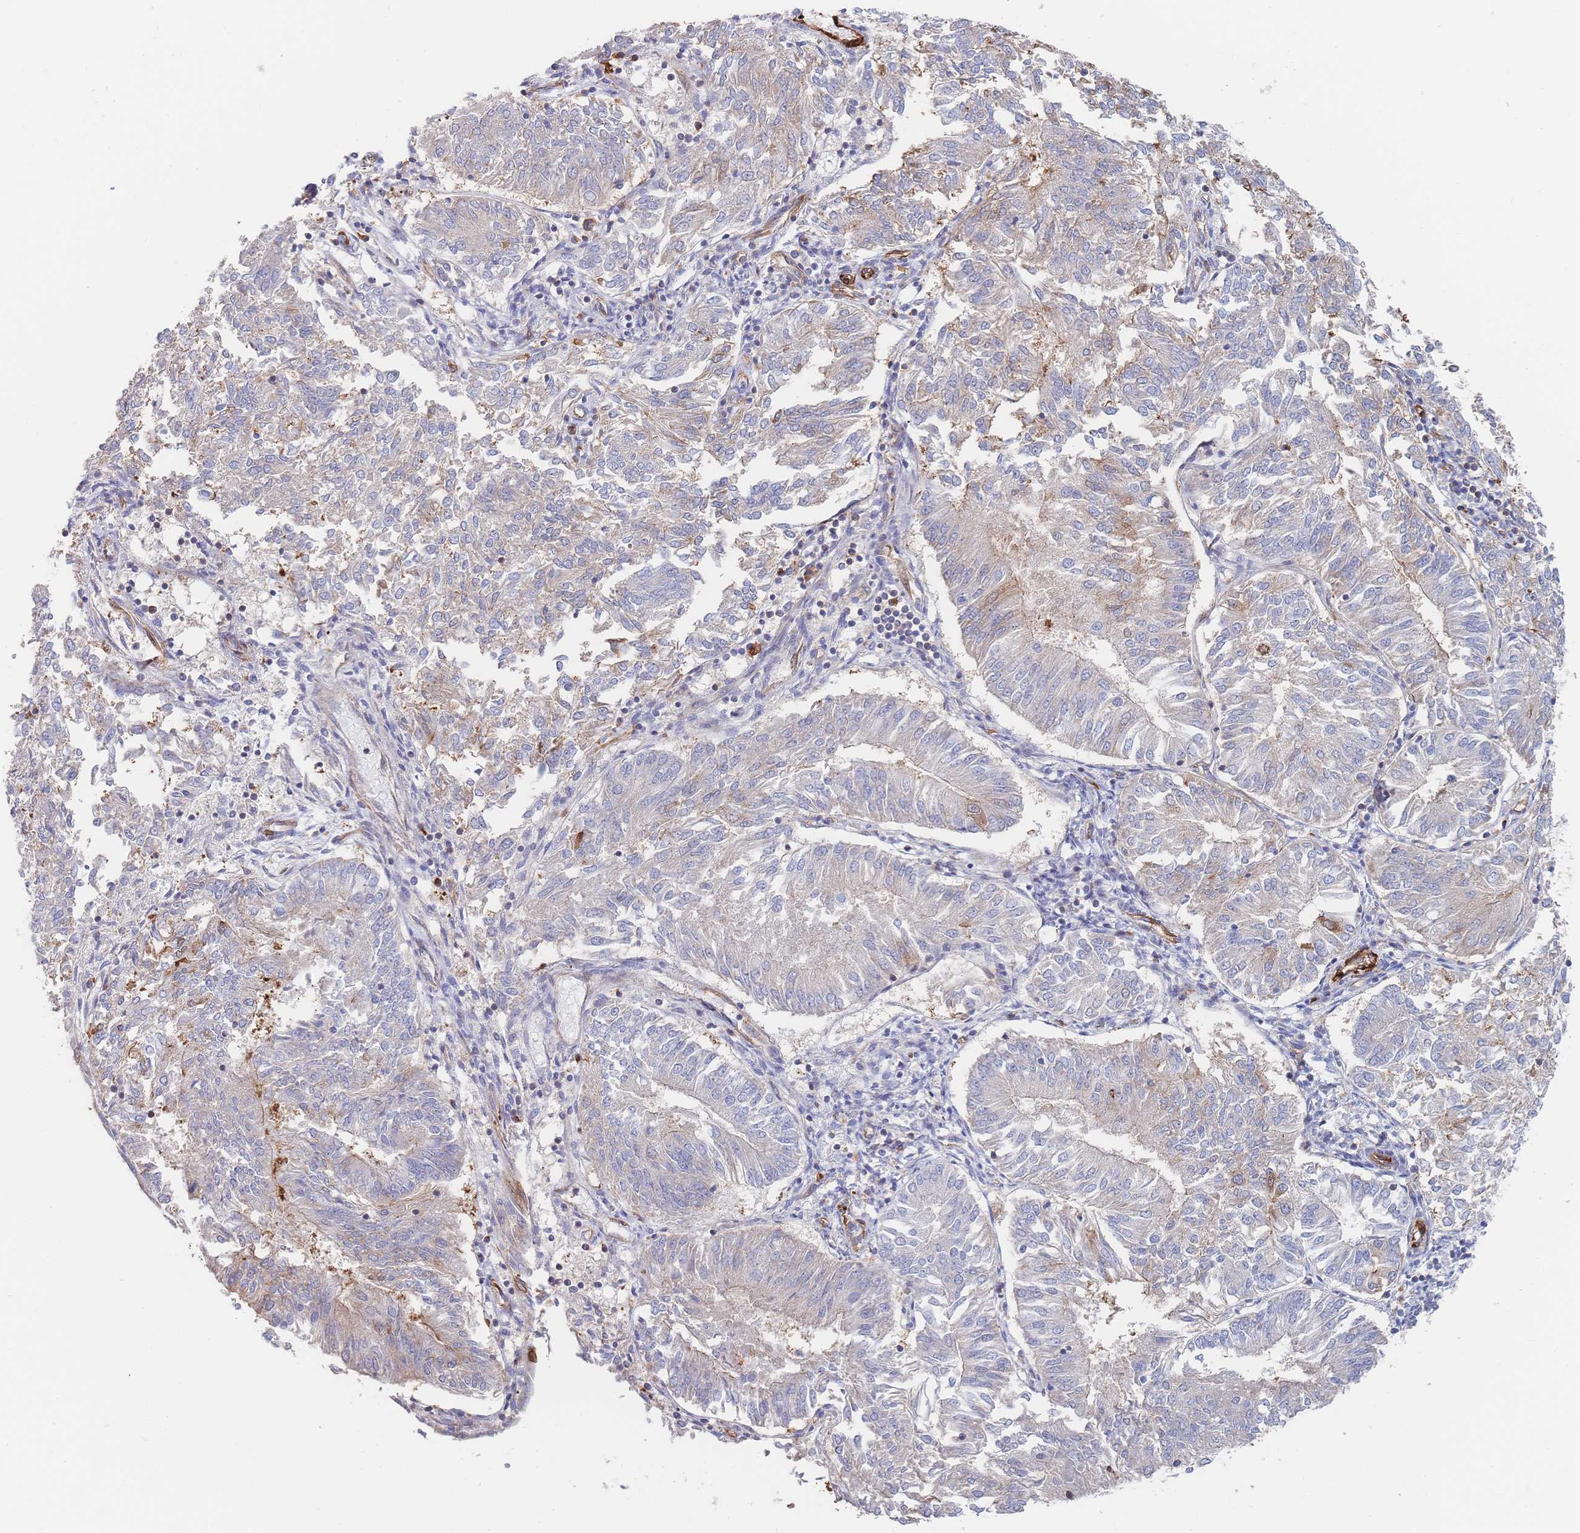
{"staining": {"intensity": "weak", "quantity": "<25%", "location": "cytoplasmic/membranous"}, "tissue": "endometrial cancer", "cell_type": "Tumor cells", "image_type": "cancer", "snomed": [{"axis": "morphology", "description": "Adenocarcinoma, NOS"}, {"axis": "topography", "description": "Endometrium"}], "caption": "IHC photomicrograph of human endometrial cancer (adenocarcinoma) stained for a protein (brown), which shows no staining in tumor cells. Nuclei are stained in blue.", "gene": "G6PC1", "patient": {"sex": "female", "age": 58}}